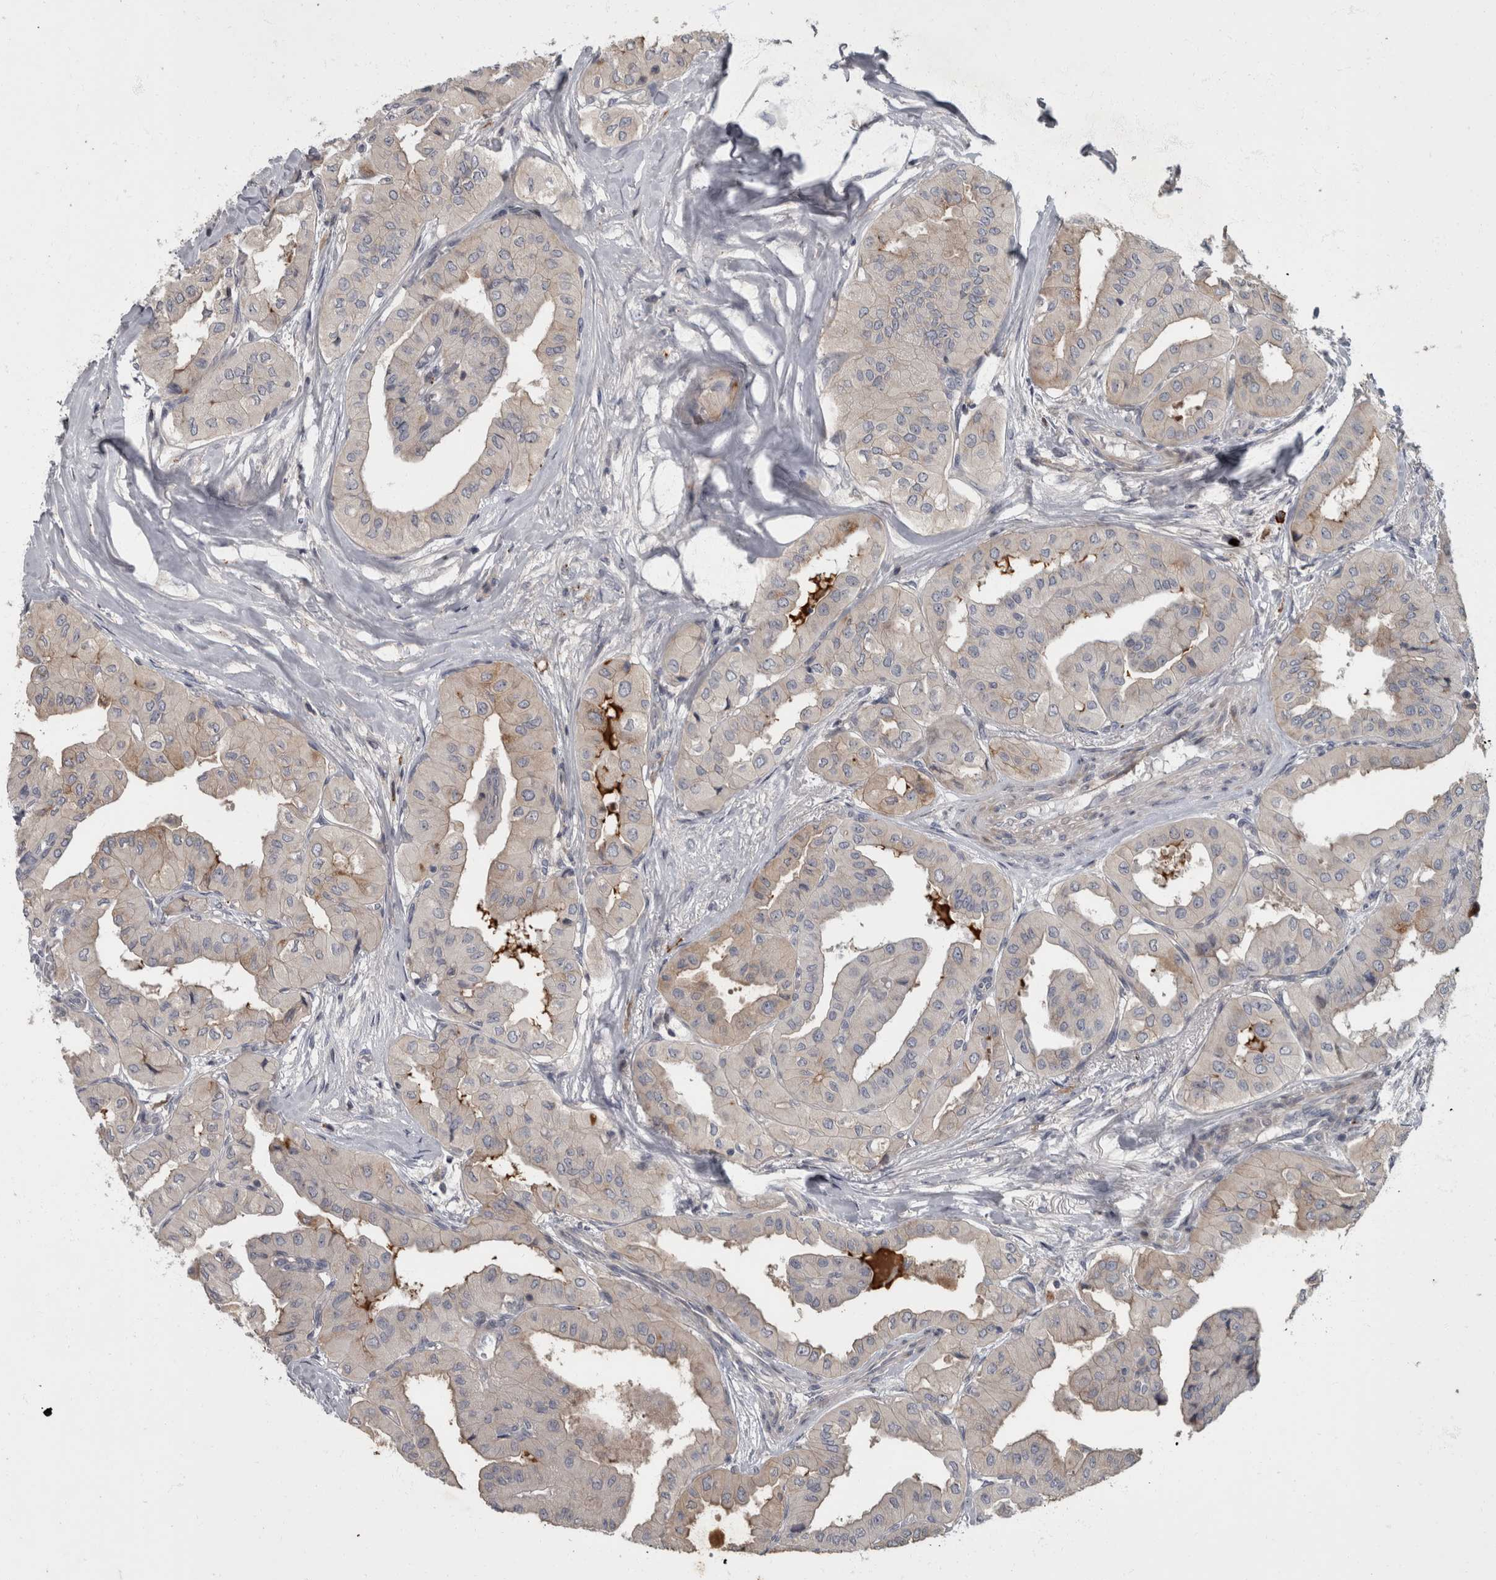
{"staining": {"intensity": "negative", "quantity": "none", "location": "none"}, "tissue": "thyroid cancer", "cell_type": "Tumor cells", "image_type": "cancer", "snomed": [{"axis": "morphology", "description": "Papillary adenocarcinoma, NOS"}, {"axis": "topography", "description": "Thyroid gland"}], "caption": "A photomicrograph of thyroid cancer (papillary adenocarcinoma) stained for a protein reveals no brown staining in tumor cells.", "gene": "CDC42BPG", "patient": {"sex": "female", "age": 59}}